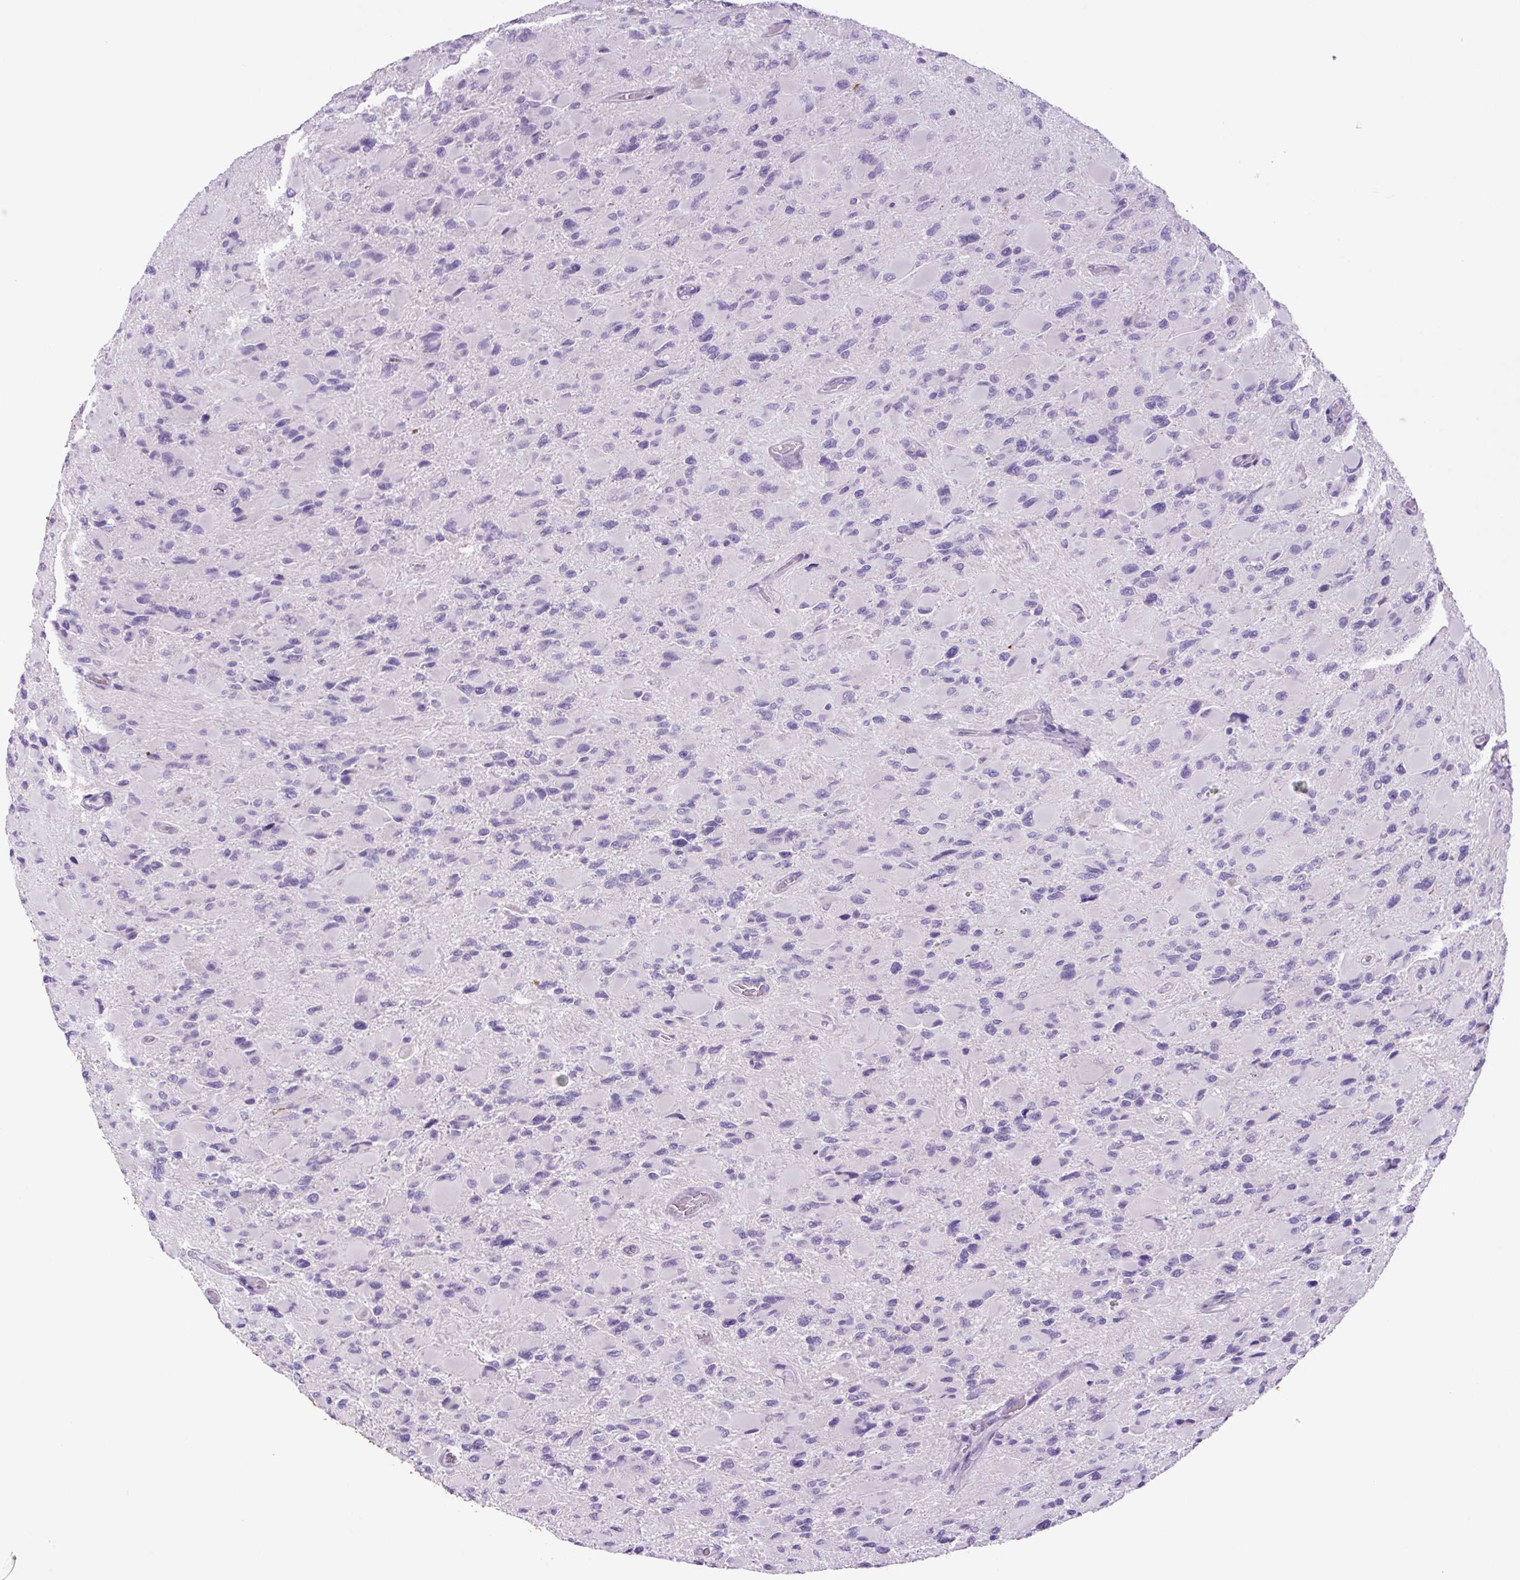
{"staining": {"intensity": "negative", "quantity": "none", "location": "none"}, "tissue": "glioma", "cell_type": "Tumor cells", "image_type": "cancer", "snomed": [{"axis": "morphology", "description": "Glioma, malignant, High grade"}, {"axis": "topography", "description": "Cerebral cortex"}], "caption": "Immunohistochemistry image of neoplastic tissue: glioma stained with DAB (3,3'-diaminobenzidine) displays no significant protein positivity in tumor cells.", "gene": "CHGA", "patient": {"sex": "female", "age": 36}}